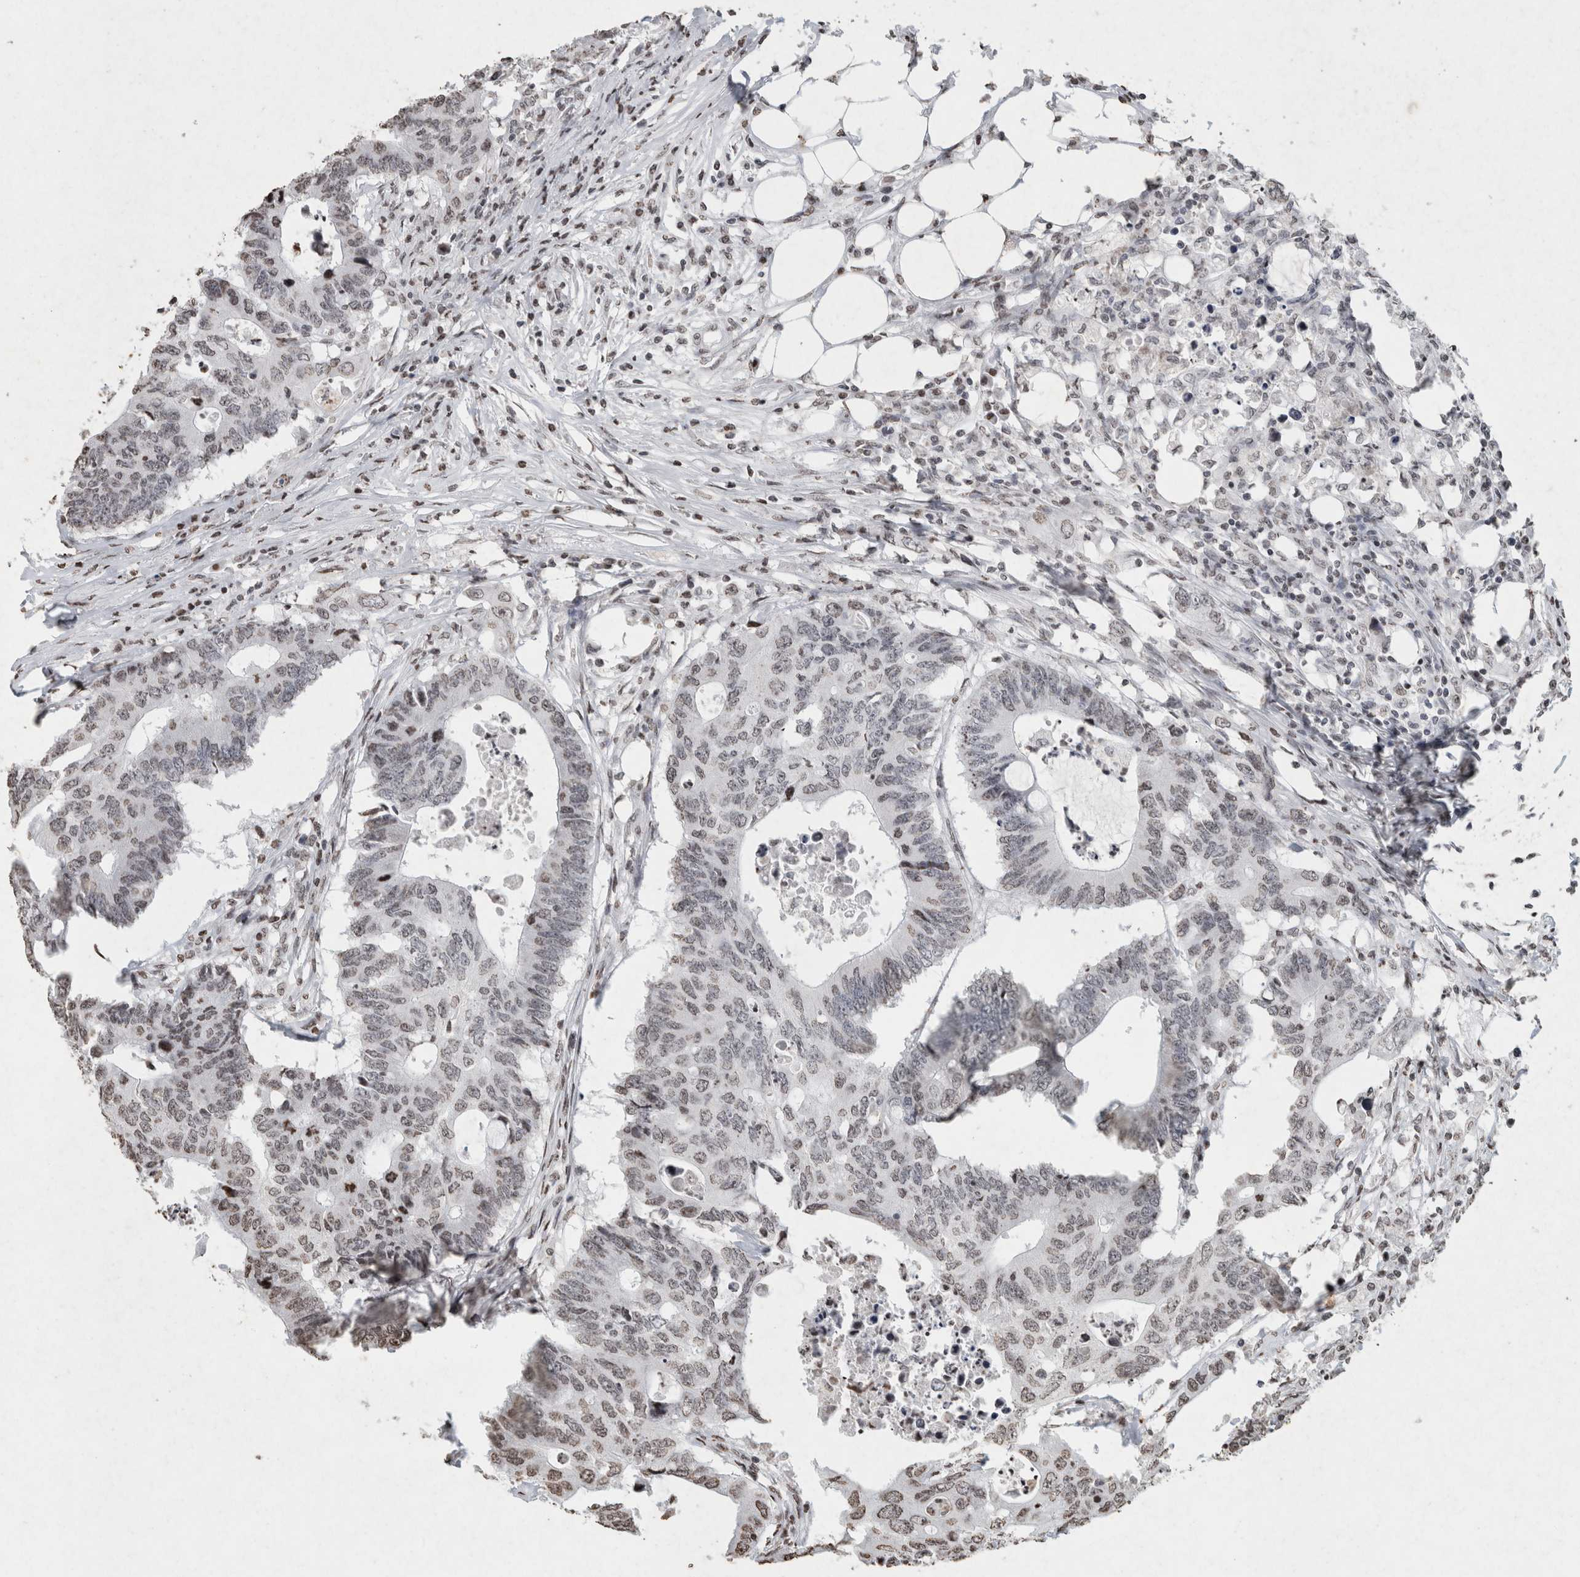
{"staining": {"intensity": "weak", "quantity": "25%-75%", "location": "nuclear"}, "tissue": "colorectal cancer", "cell_type": "Tumor cells", "image_type": "cancer", "snomed": [{"axis": "morphology", "description": "Adenocarcinoma, NOS"}, {"axis": "topography", "description": "Colon"}], "caption": "Tumor cells reveal weak nuclear expression in approximately 25%-75% of cells in adenocarcinoma (colorectal).", "gene": "CNTN1", "patient": {"sex": "male", "age": 71}}